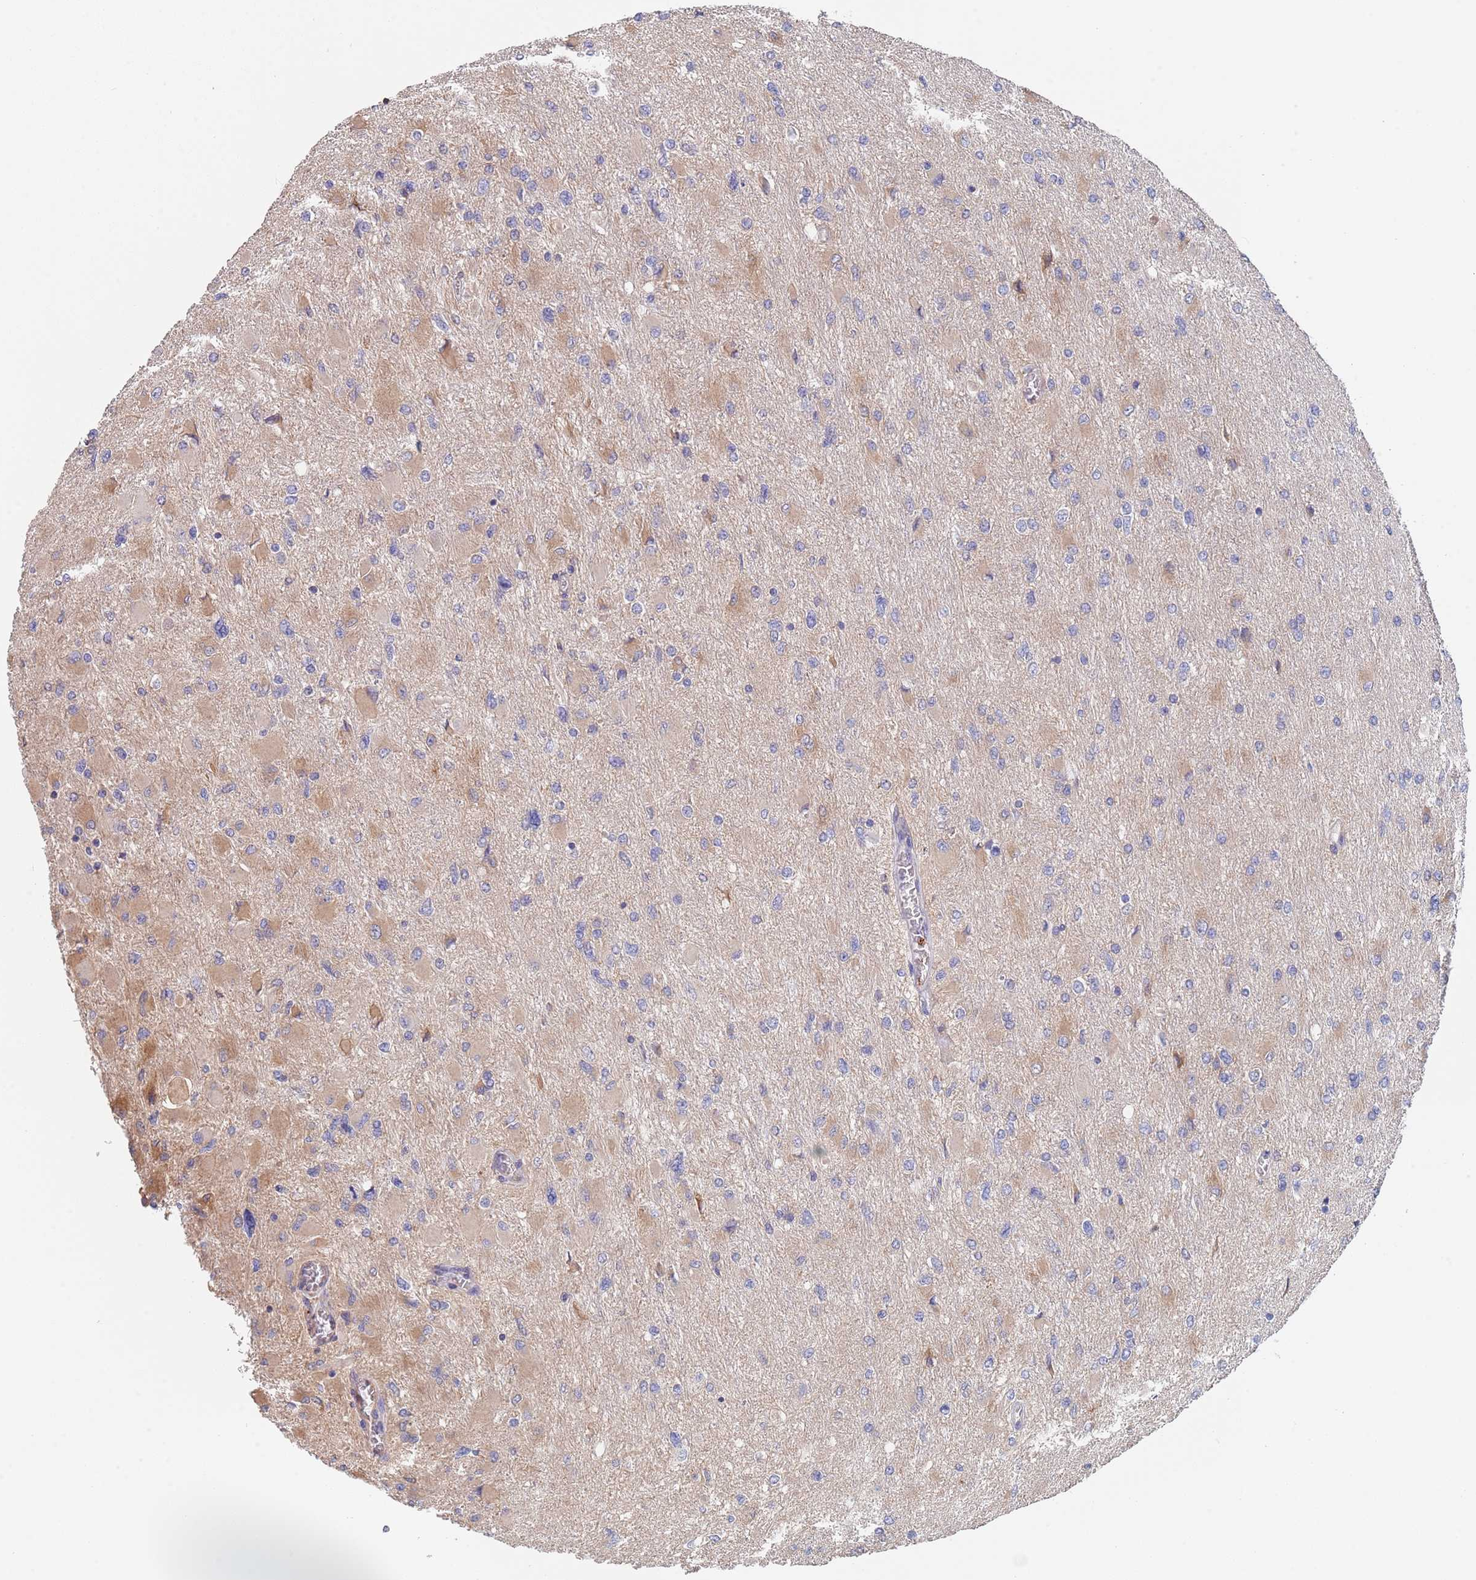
{"staining": {"intensity": "weak", "quantity": "<25%", "location": "cytoplasmic/membranous"}, "tissue": "glioma", "cell_type": "Tumor cells", "image_type": "cancer", "snomed": [{"axis": "morphology", "description": "Glioma, malignant, High grade"}, {"axis": "topography", "description": "Cerebral cortex"}], "caption": "An image of glioma stained for a protein demonstrates no brown staining in tumor cells.", "gene": "DCUN1D3", "patient": {"sex": "female", "age": 36}}